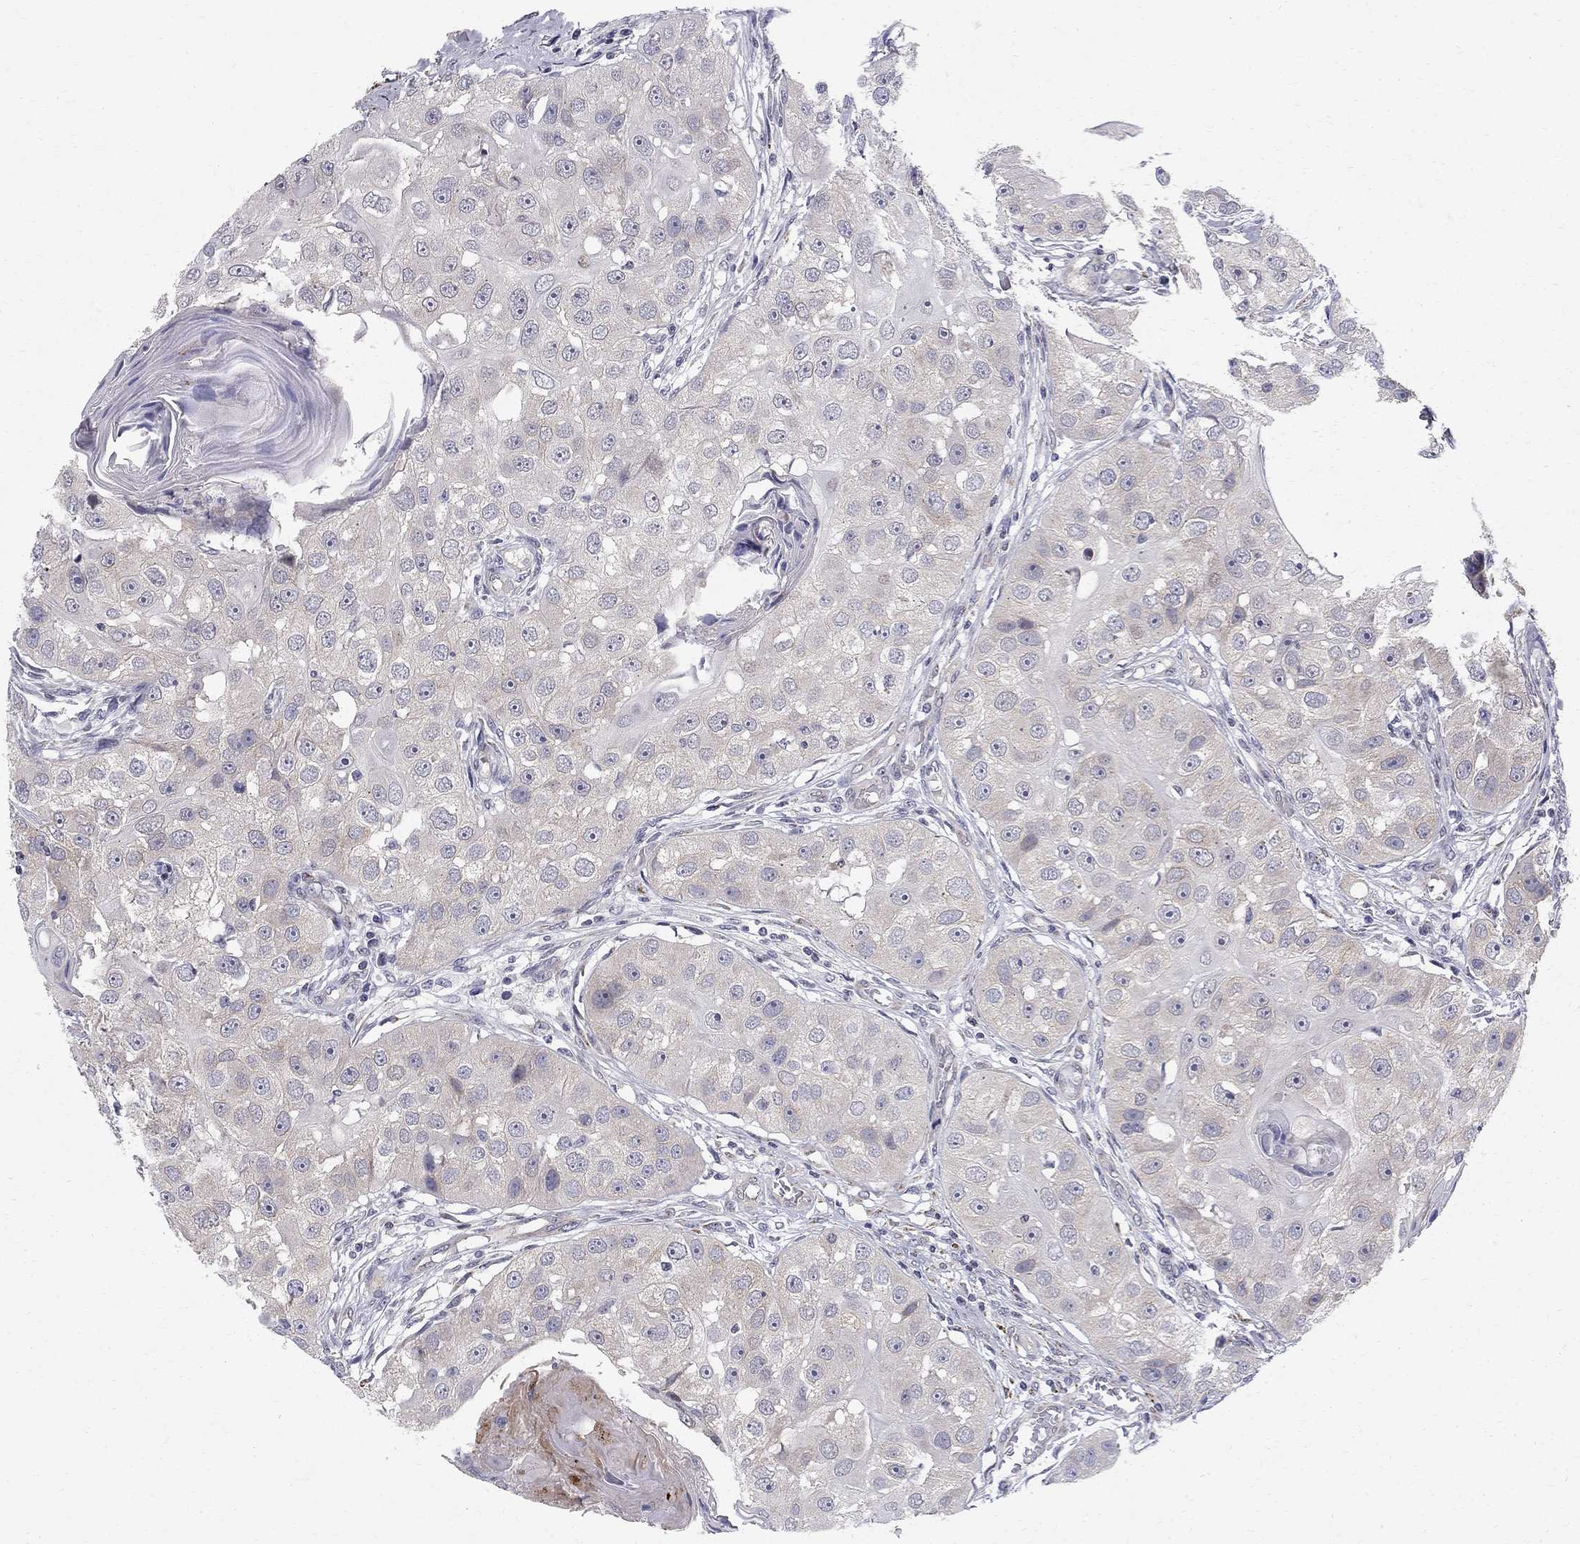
{"staining": {"intensity": "negative", "quantity": "none", "location": "none"}, "tissue": "head and neck cancer", "cell_type": "Tumor cells", "image_type": "cancer", "snomed": [{"axis": "morphology", "description": "Normal tissue, NOS"}, {"axis": "morphology", "description": "Squamous cell carcinoma, NOS"}, {"axis": "topography", "description": "Skeletal muscle"}, {"axis": "topography", "description": "Head-Neck"}], "caption": "This is an immunohistochemistry (IHC) photomicrograph of human head and neck squamous cell carcinoma. There is no positivity in tumor cells.", "gene": "CLIC6", "patient": {"sex": "male", "age": 51}}